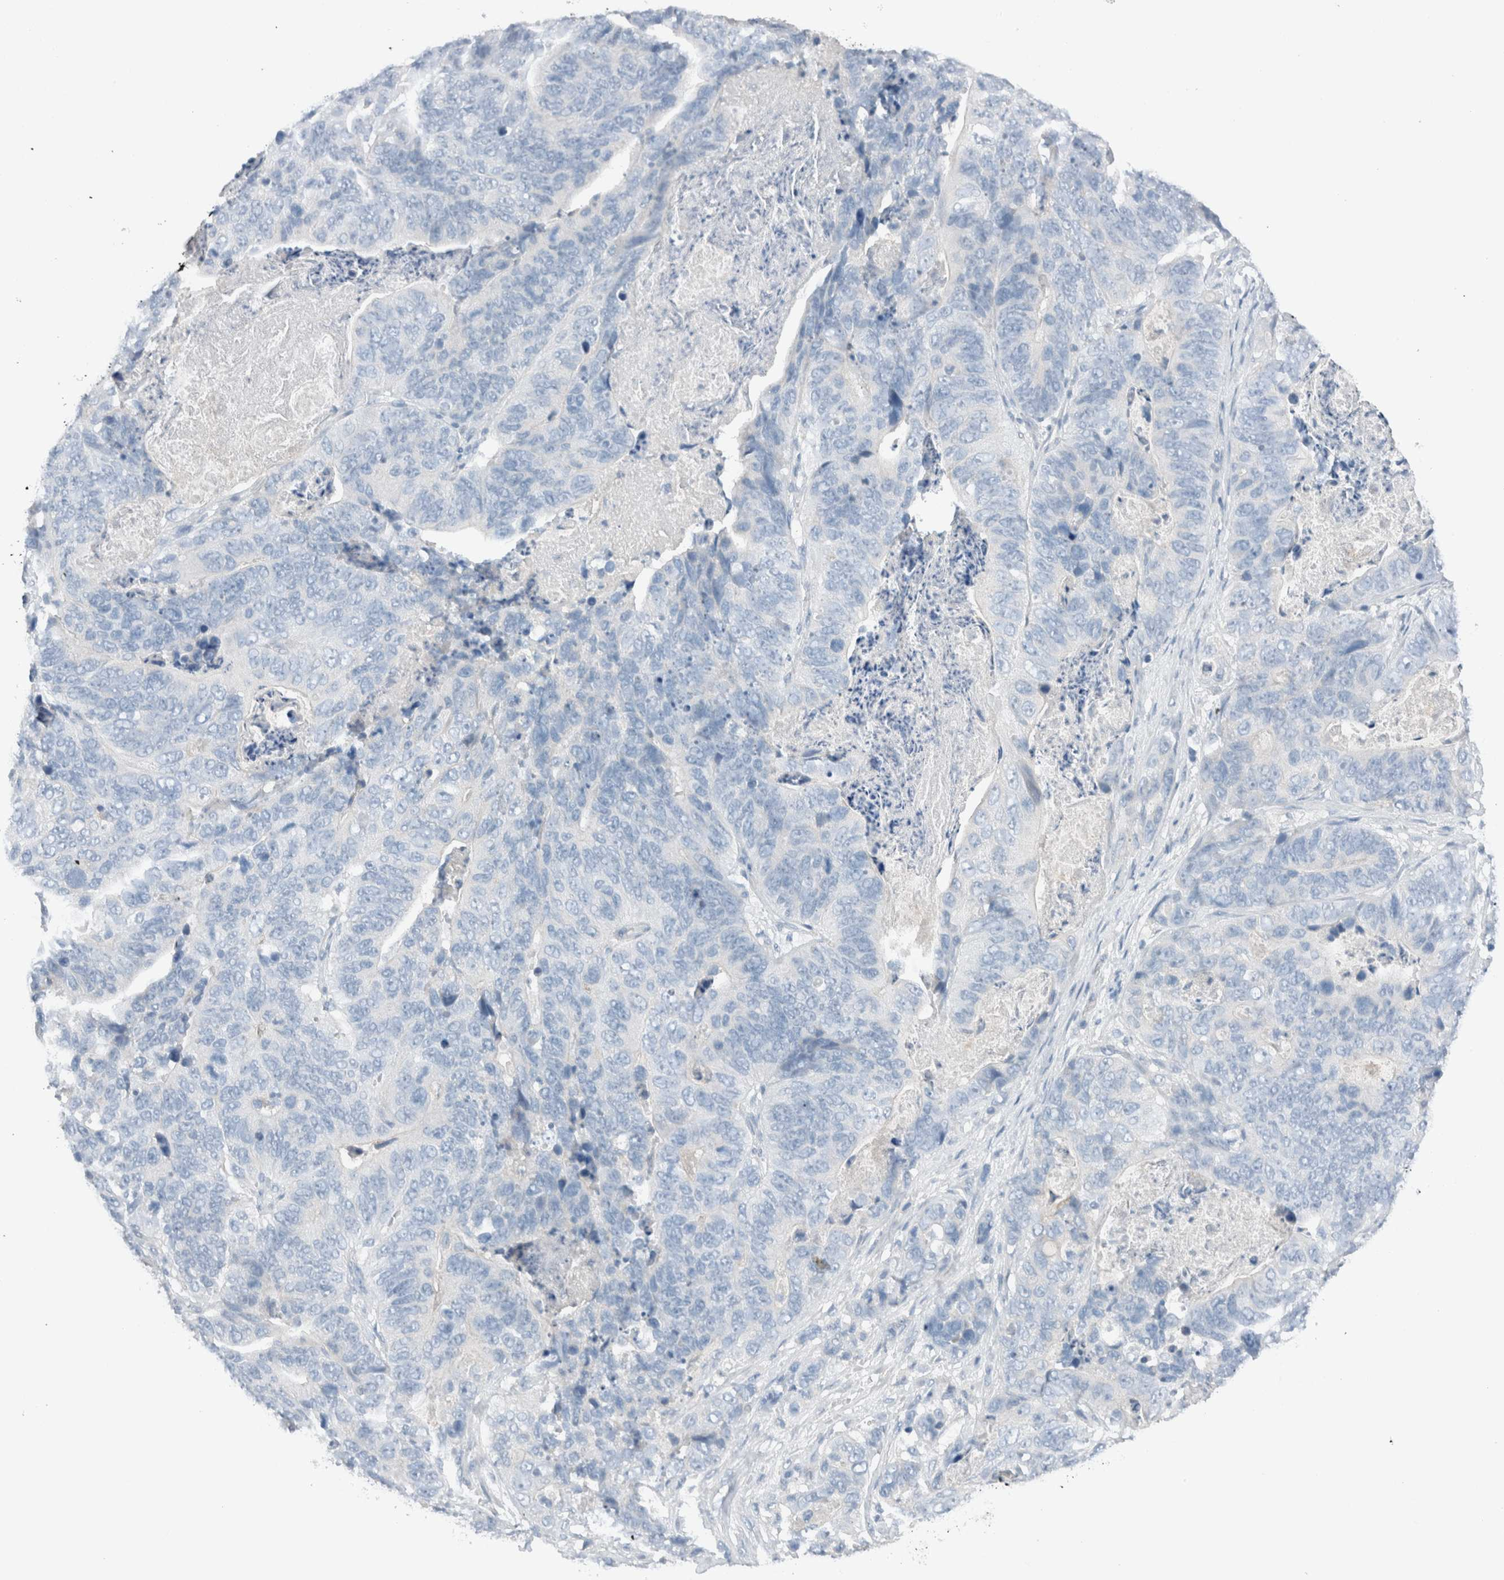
{"staining": {"intensity": "negative", "quantity": "none", "location": "none"}, "tissue": "stomach cancer", "cell_type": "Tumor cells", "image_type": "cancer", "snomed": [{"axis": "morphology", "description": "Normal tissue, NOS"}, {"axis": "morphology", "description": "Adenocarcinoma, NOS"}, {"axis": "topography", "description": "Stomach"}], "caption": "Immunohistochemical staining of adenocarcinoma (stomach) demonstrates no significant positivity in tumor cells.", "gene": "DUOX1", "patient": {"sex": "female", "age": 89}}